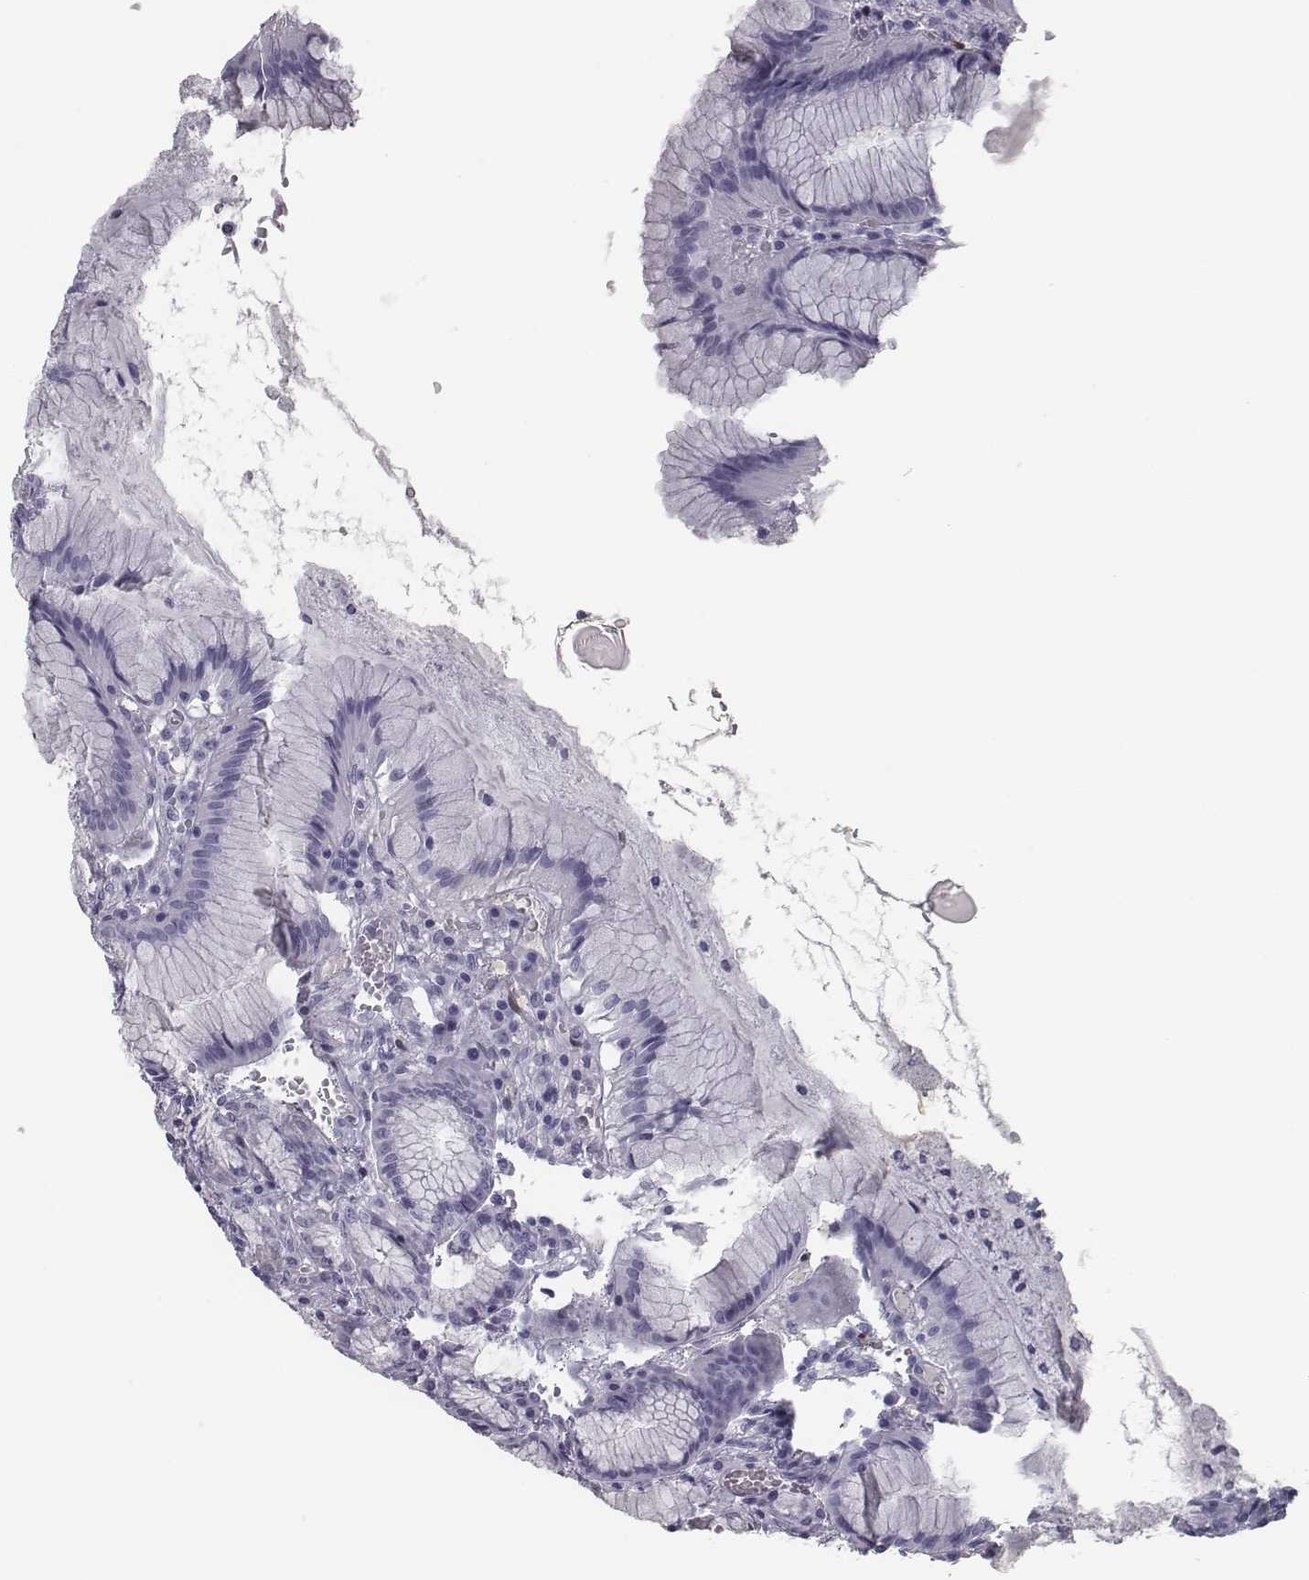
{"staining": {"intensity": "negative", "quantity": "none", "location": "none"}, "tissue": "stomach", "cell_type": "Glandular cells", "image_type": "normal", "snomed": [{"axis": "morphology", "description": "Normal tissue, NOS"}, {"axis": "topography", "description": "Stomach"}], "caption": "Micrograph shows no significant protein positivity in glandular cells of unremarkable stomach.", "gene": "ISYNA1", "patient": {"sex": "male", "age": 55}}